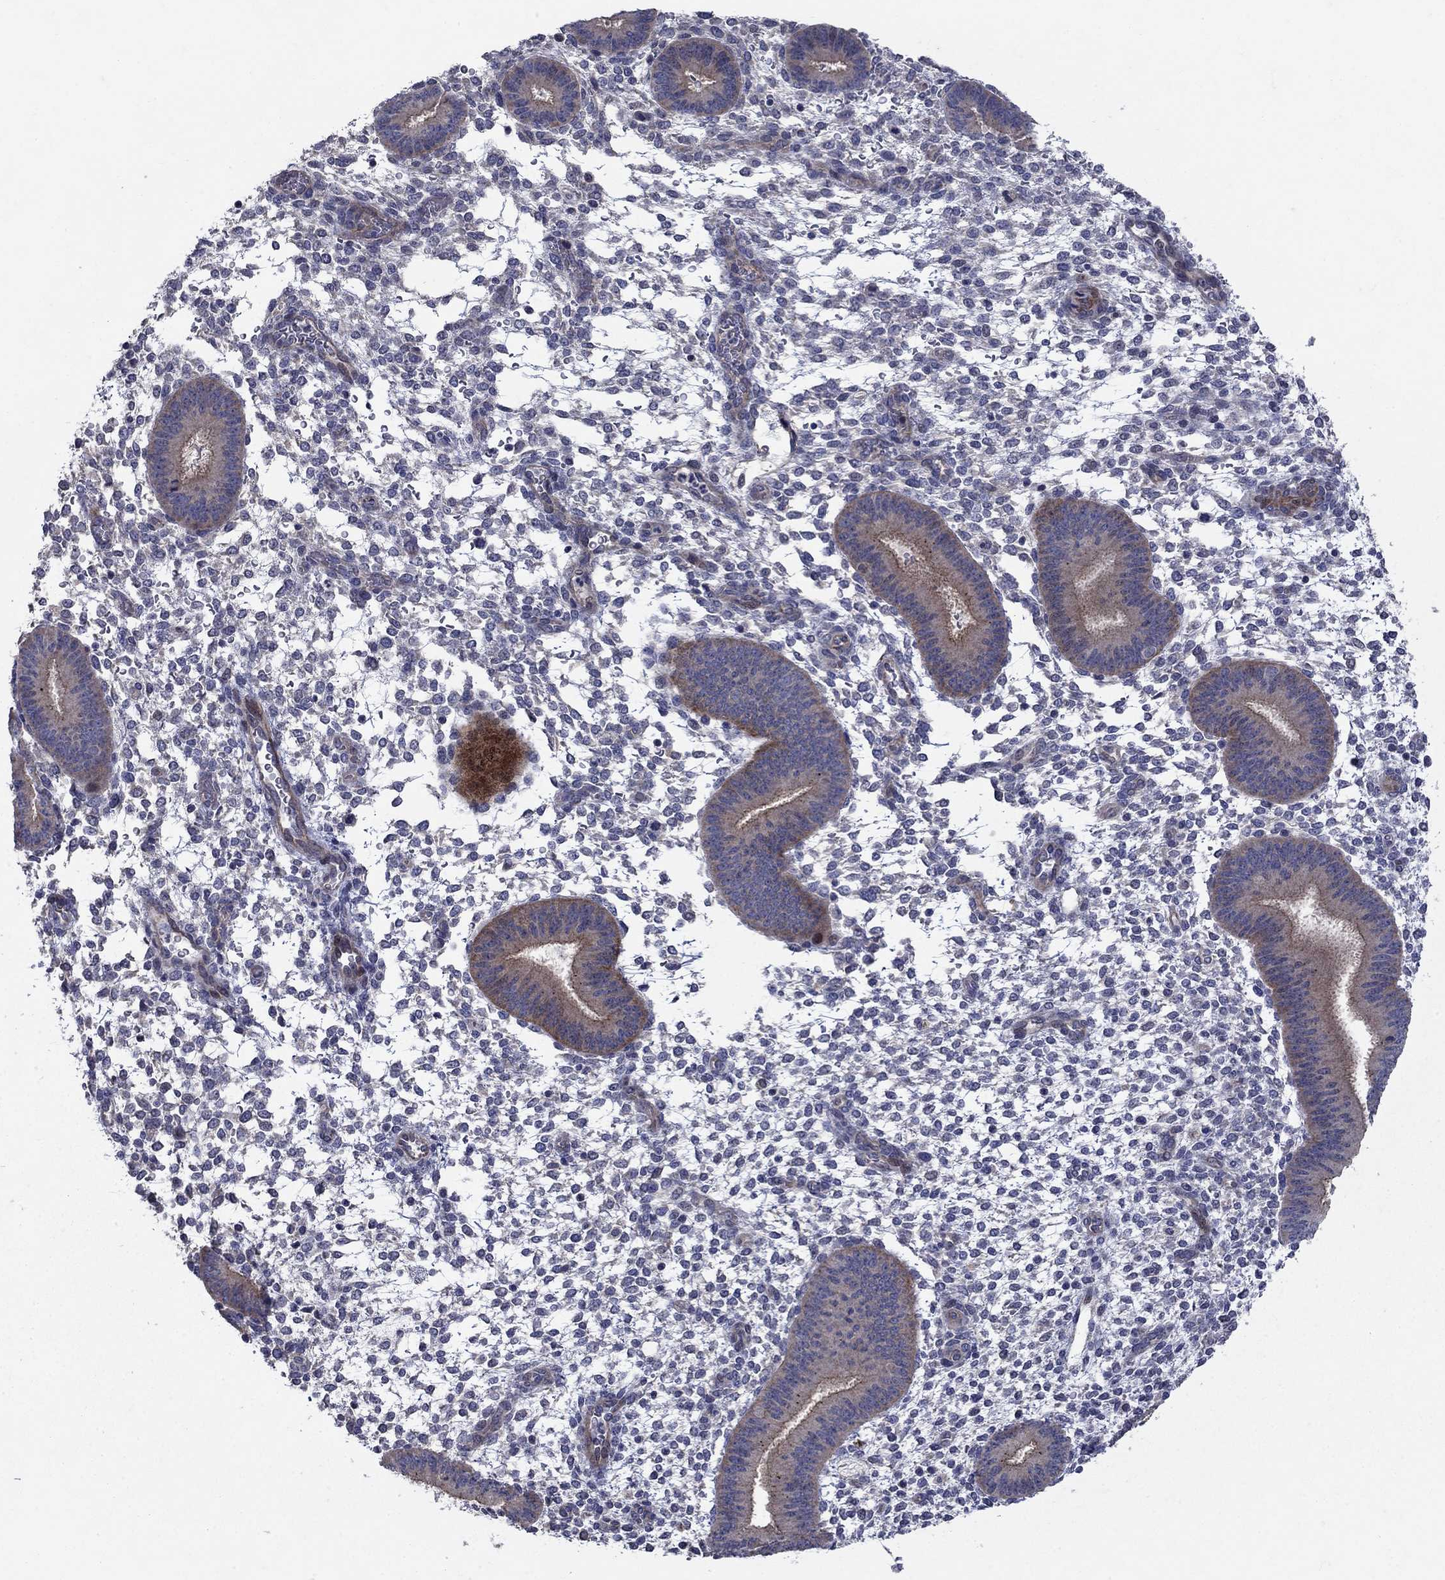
{"staining": {"intensity": "negative", "quantity": "none", "location": "none"}, "tissue": "endometrium", "cell_type": "Cells in endometrial stroma", "image_type": "normal", "snomed": [{"axis": "morphology", "description": "Normal tissue, NOS"}, {"axis": "topography", "description": "Endometrium"}], "caption": "This micrograph is of benign endometrium stained with IHC to label a protein in brown with the nuclei are counter-stained blue. There is no expression in cells in endometrial stroma.", "gene": "SLC7A1", "patient": {"sex": "female", "age": 39}}